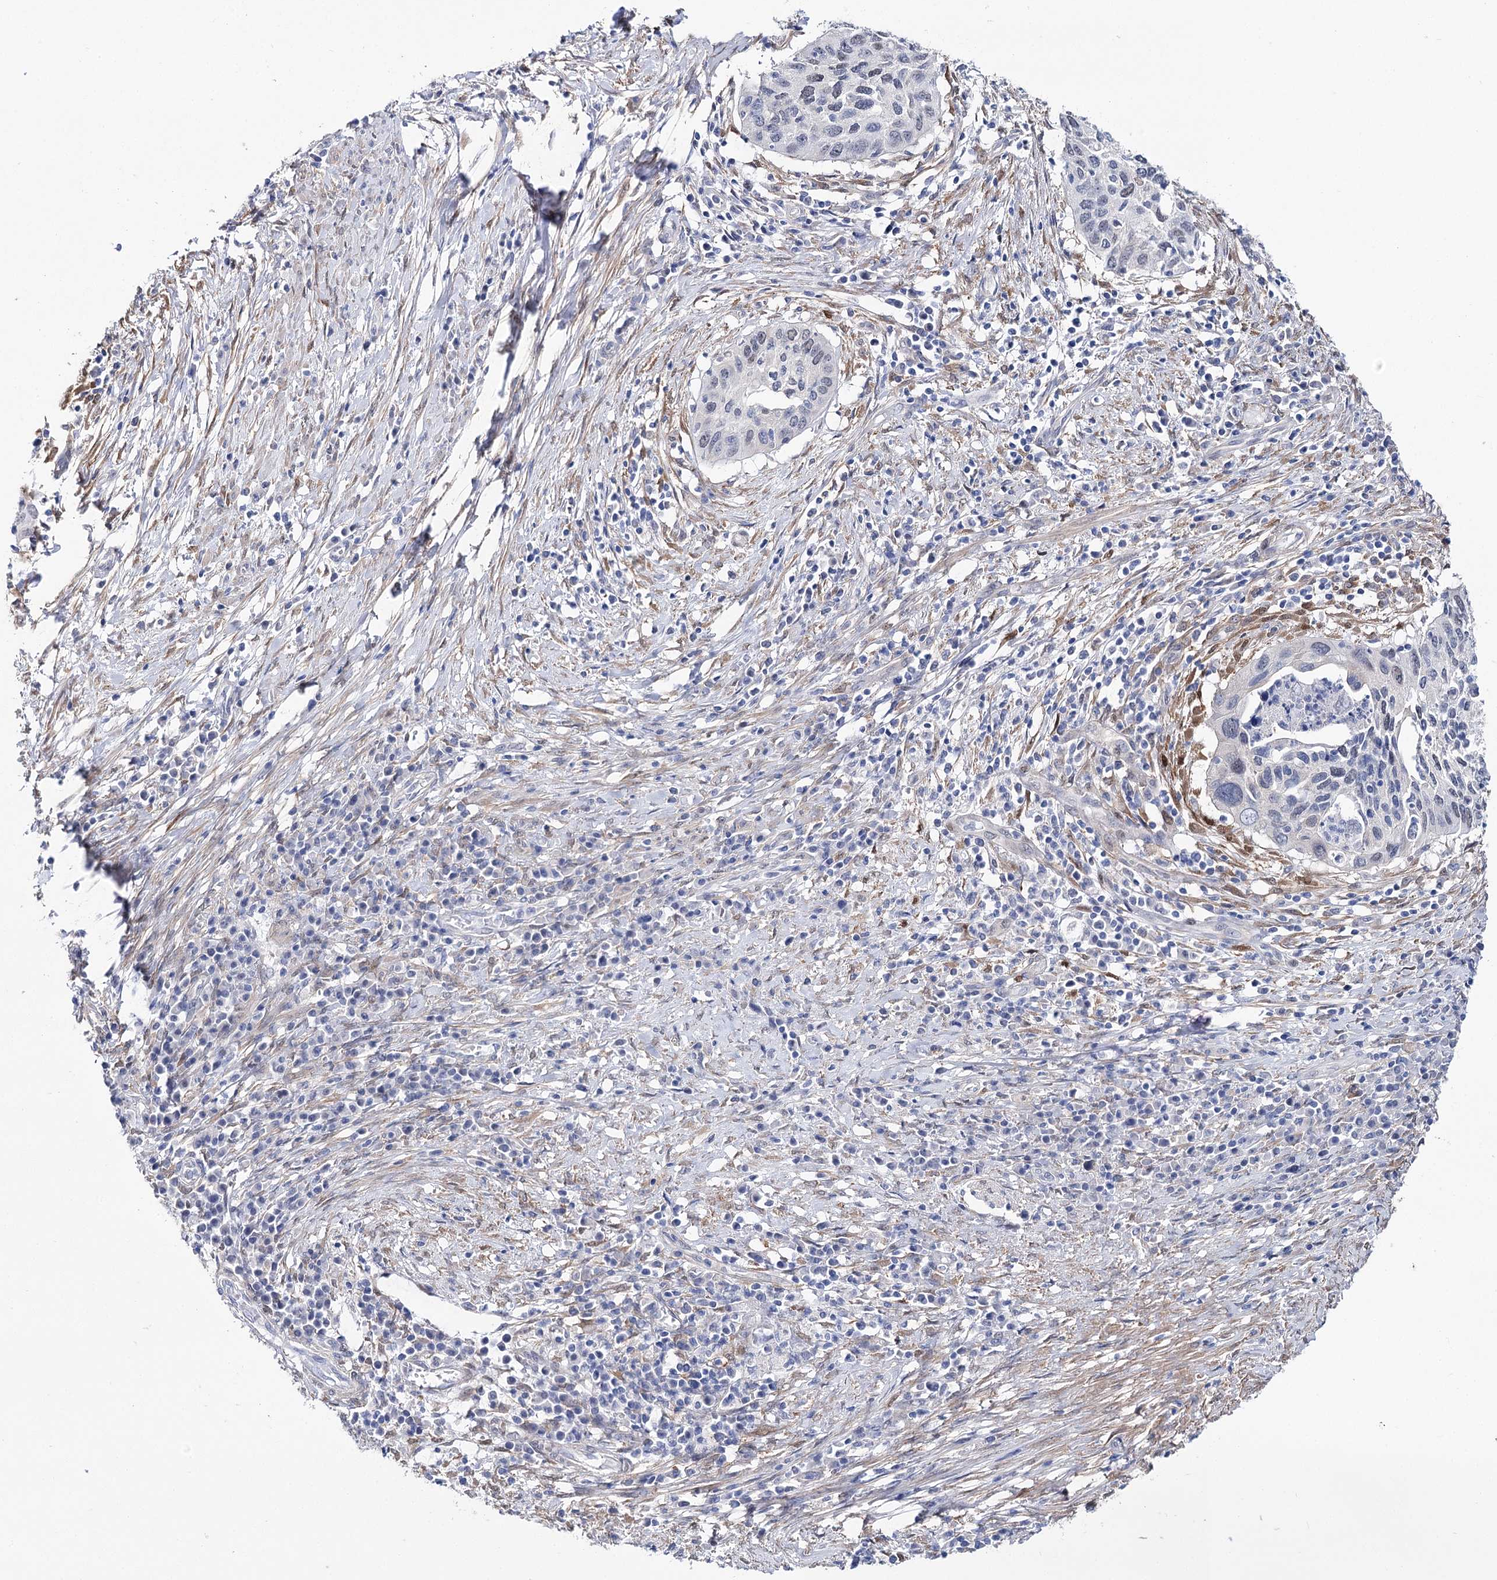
{"staining": {"intensity": "negative", "quantity": "none", "location": "none"}, "tissue": "cervical cancer", "cell_type": "Tumor cells", "image_type": "cancer", "snomed": [{"axis": "morphology", "description": "Squamous cell carcinoma, NOS"}, {"axis": "topography", "description": "Cervix"}], "caption": "Tumor cells are negative for protein expression in human cervical cancer (squamous cell carcinoma).", "gene": "UGDH", "patient": {"sex": "female", "age": 38}}